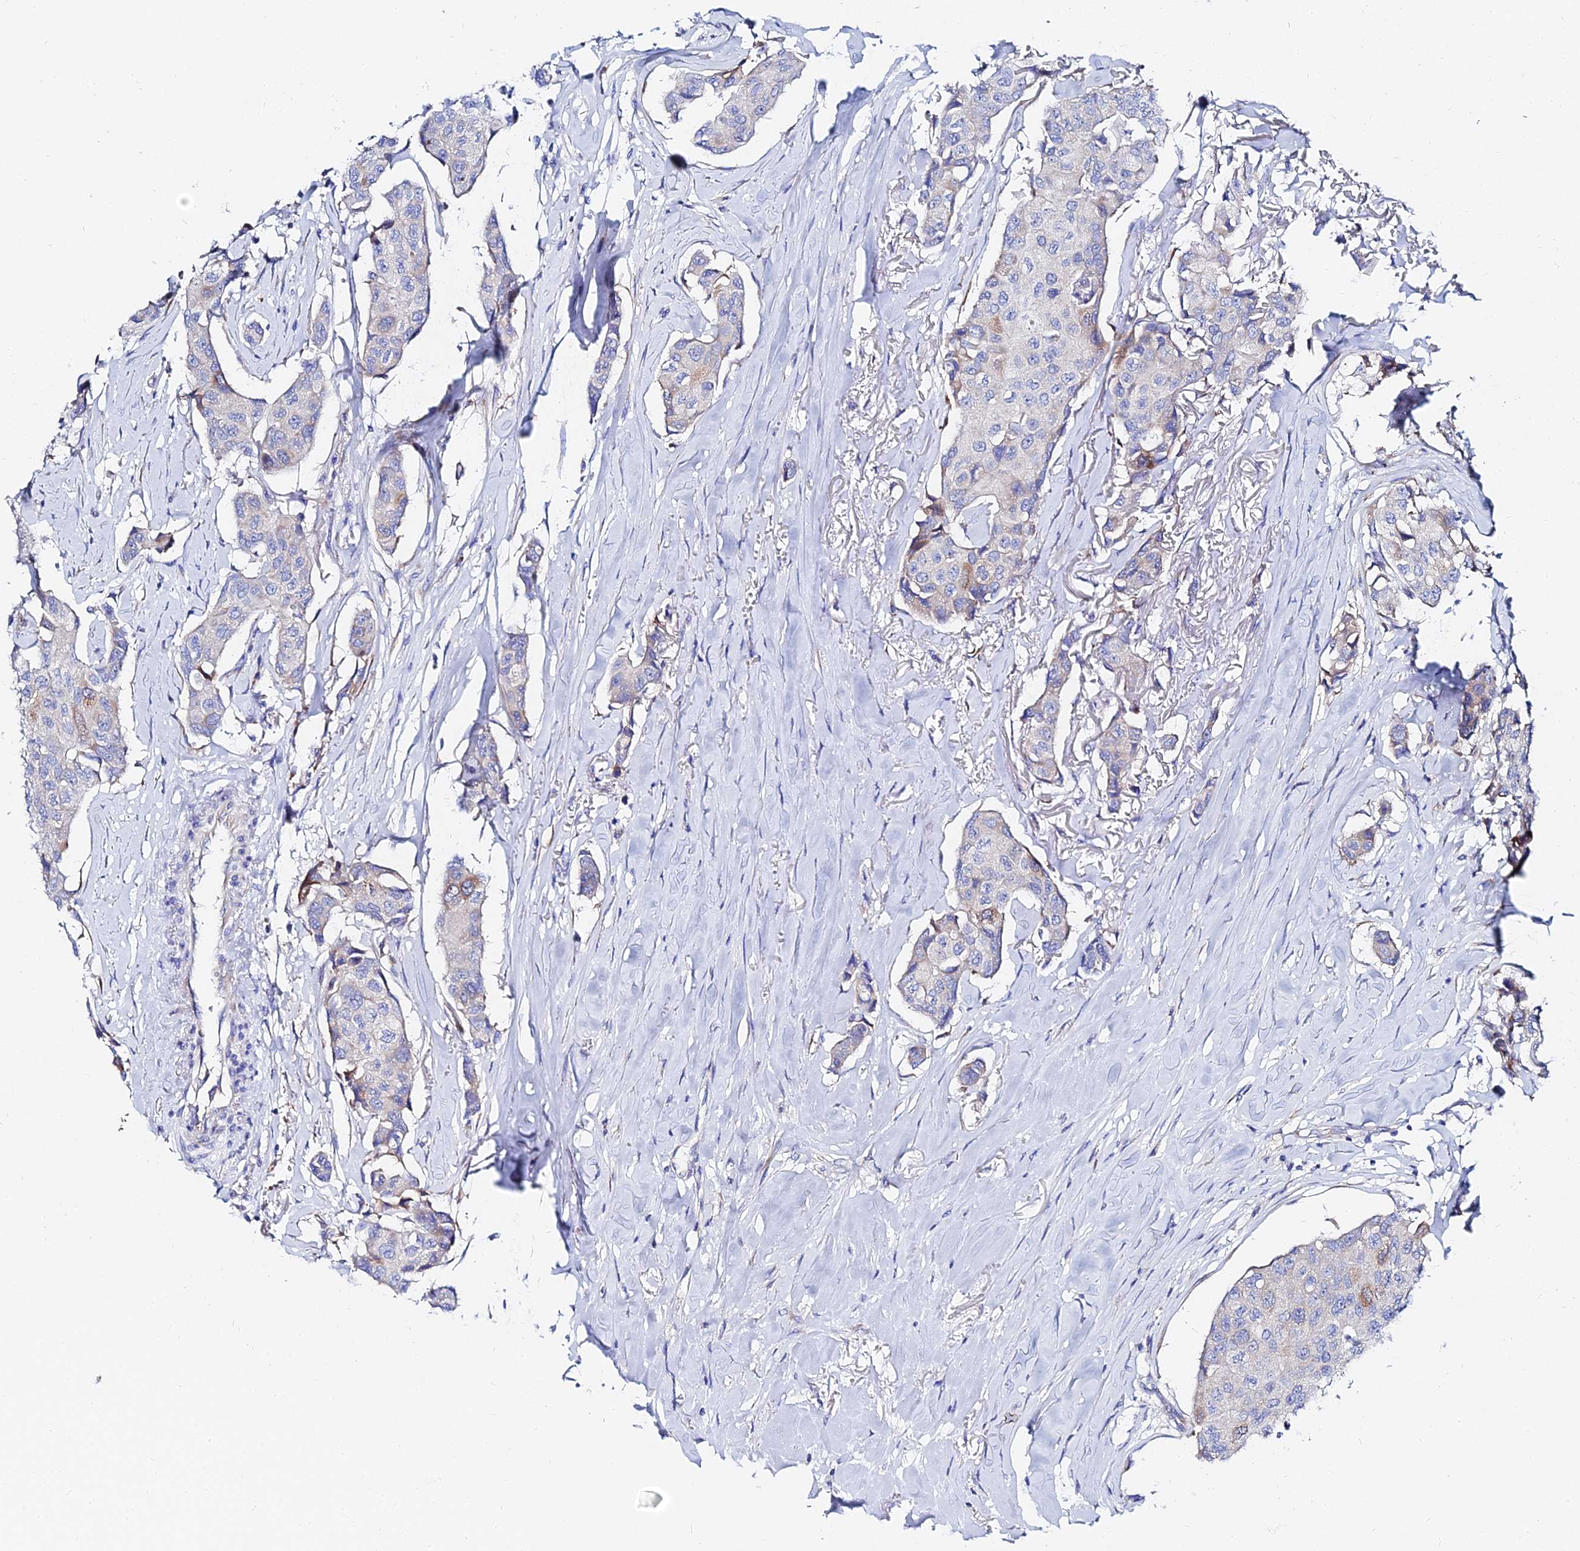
{"staining": {"intensity": "moderate", "quantity": "<25%", "location": "cytoplasmic/membranous"}, "tissue": "breast cancer", "cell_type": "Tumor cells", "image_type": "cancer", "snomed": [{"axis": "morphology", "description": "Duct carcinoma"}, {"axis": "topography", "description": "Breast"}], "caption": "The image reveals a brown stain indicating the presence of a protein in the cytoplasmic/membranous of tumor cells in breast cancer.", "gene": "PTTG1", "patient": {"sex": "female", "age": 80}}